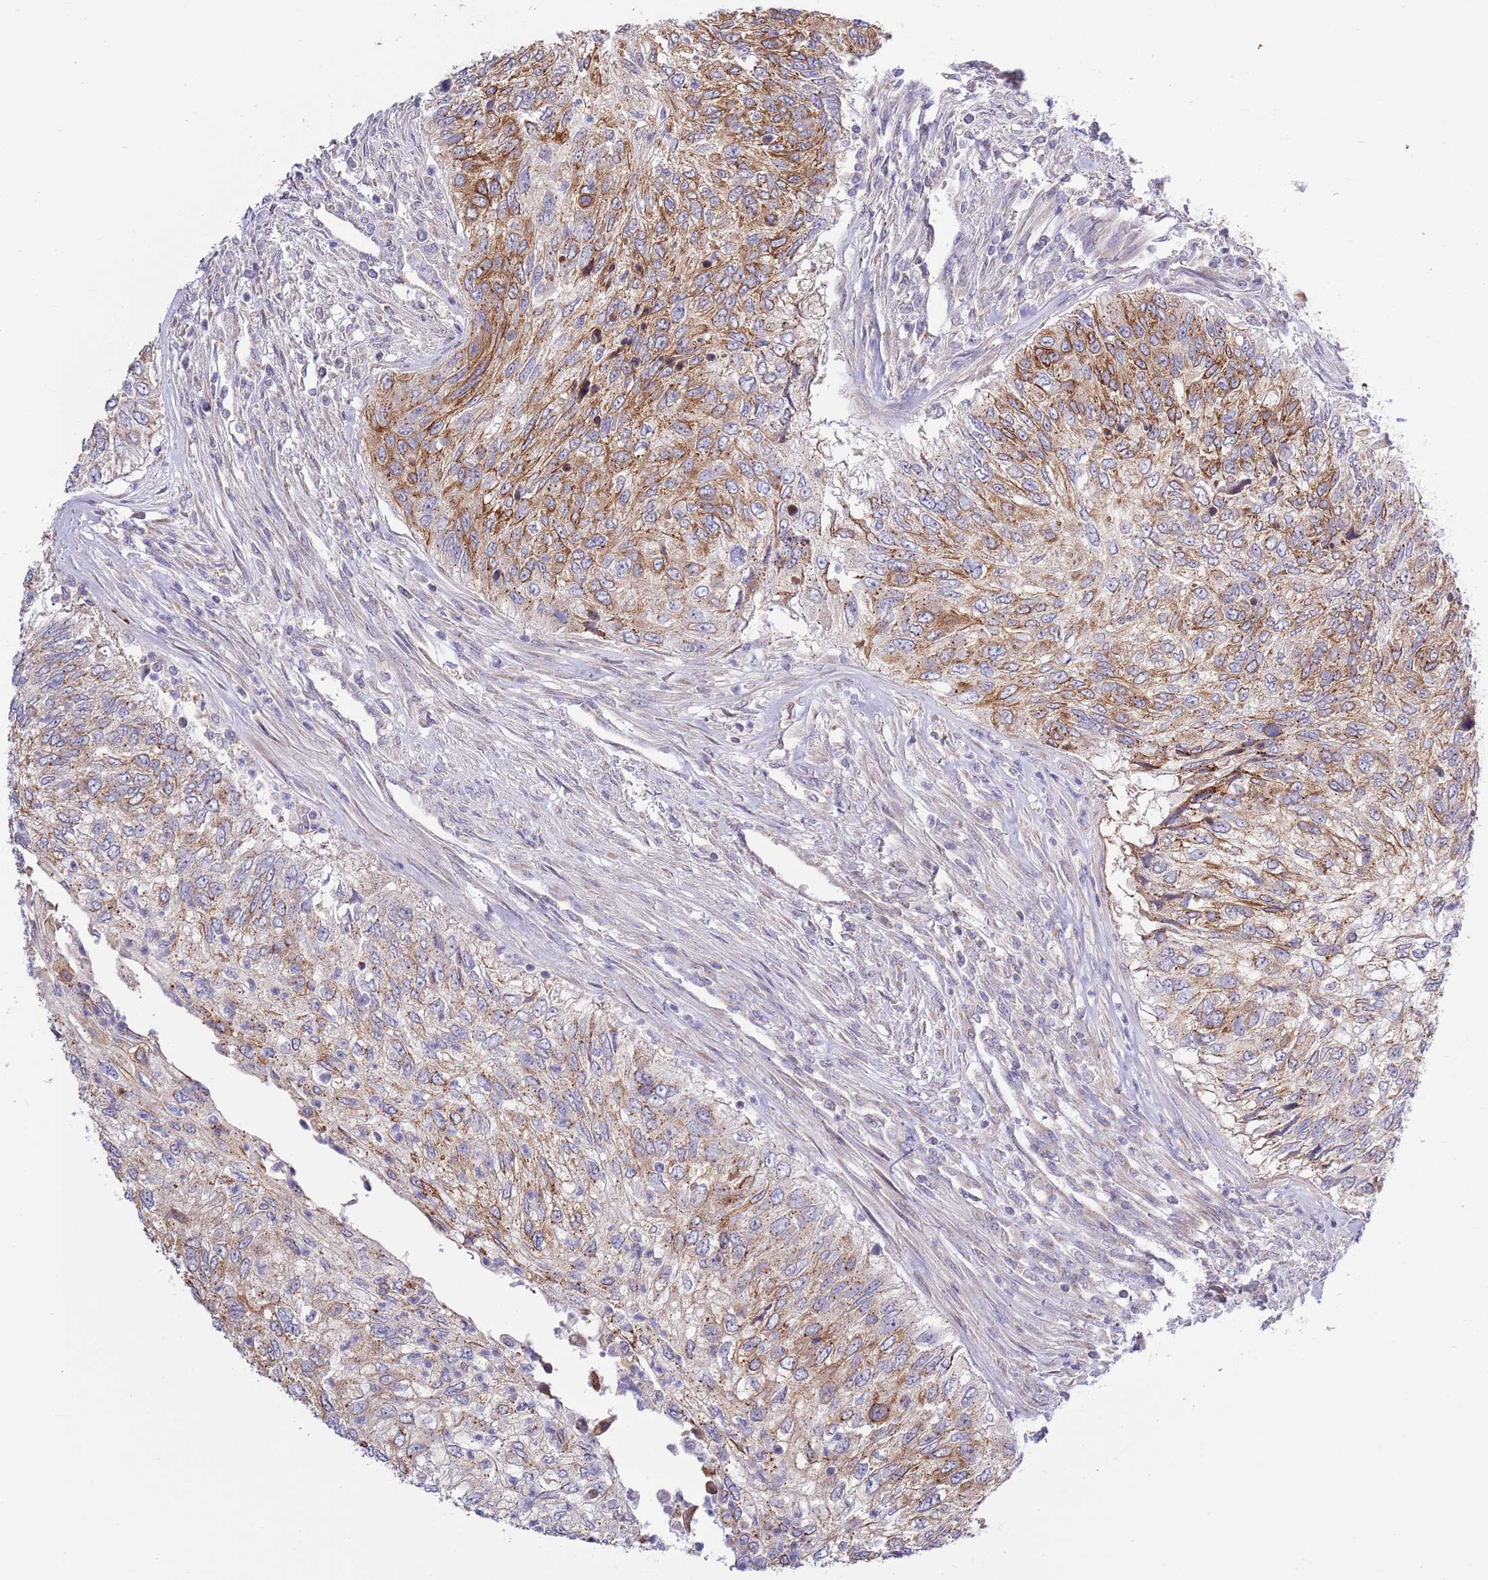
{"staining": {"intensity": "moderate", "quantity": ">75%", "location": "cytoplasmic/membranous"}, "tissue": "urothelial cancer", "cell_type": "Tumor cells", "image_type": "cancer", "snomed": [{"axis": "morphology", "description": "Urothelial carcinoma, High grade"}, {"axis": "topography", "description": "Urinary bladder"}], "caption": "High-grade urothelial carcinoma tissue reveals moderate cytoplasmic/membranous staining in approximately >75% of tumor cells", "gene": "ARL2BP", "patient": {"sex": "female", "age": 60}}